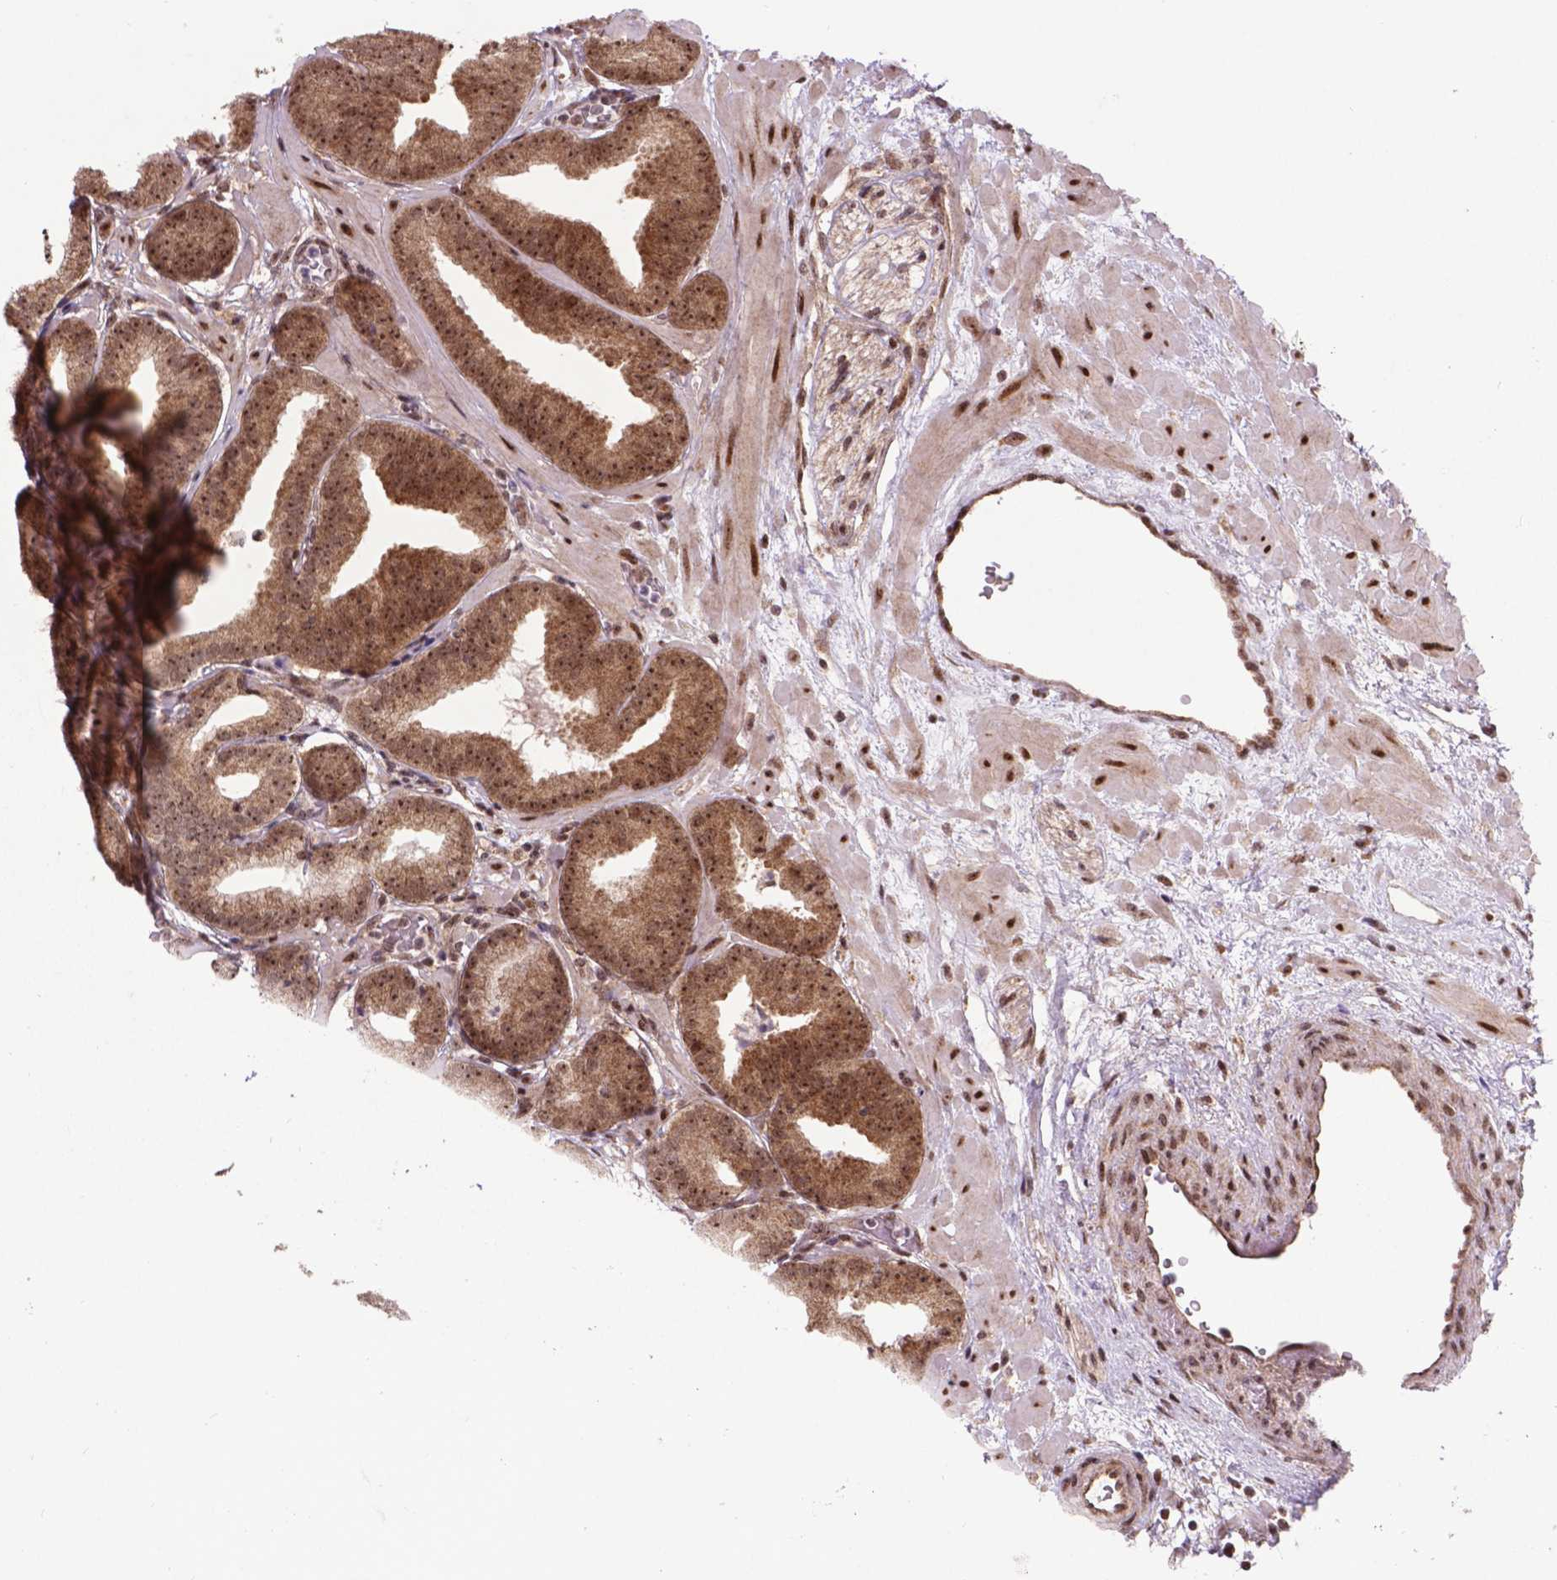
{"staining": {"intensity": "moderate", "quantity": ">75%", "location": "cytoplasmic/membranous,nuclear"}, "tissue": "prostate cancer", "cell_type": "Tumor cells", "image_type": "cancer", "snomed": [{"axis": "morphology", "description": "Adenocarcinoma, Low grade"}, {"axis": "topography", "description": "Prostate"}], "caption": "The micrograph exhibits a brown stain indicating the presence of a protein in the cytoplasmic/membranous and nuclear of tumor cells in prostate cancer (low-grade adenocarcinoma).", "gene": "CSNK2A1", "patient": {"sex": "male", "age": 68}}